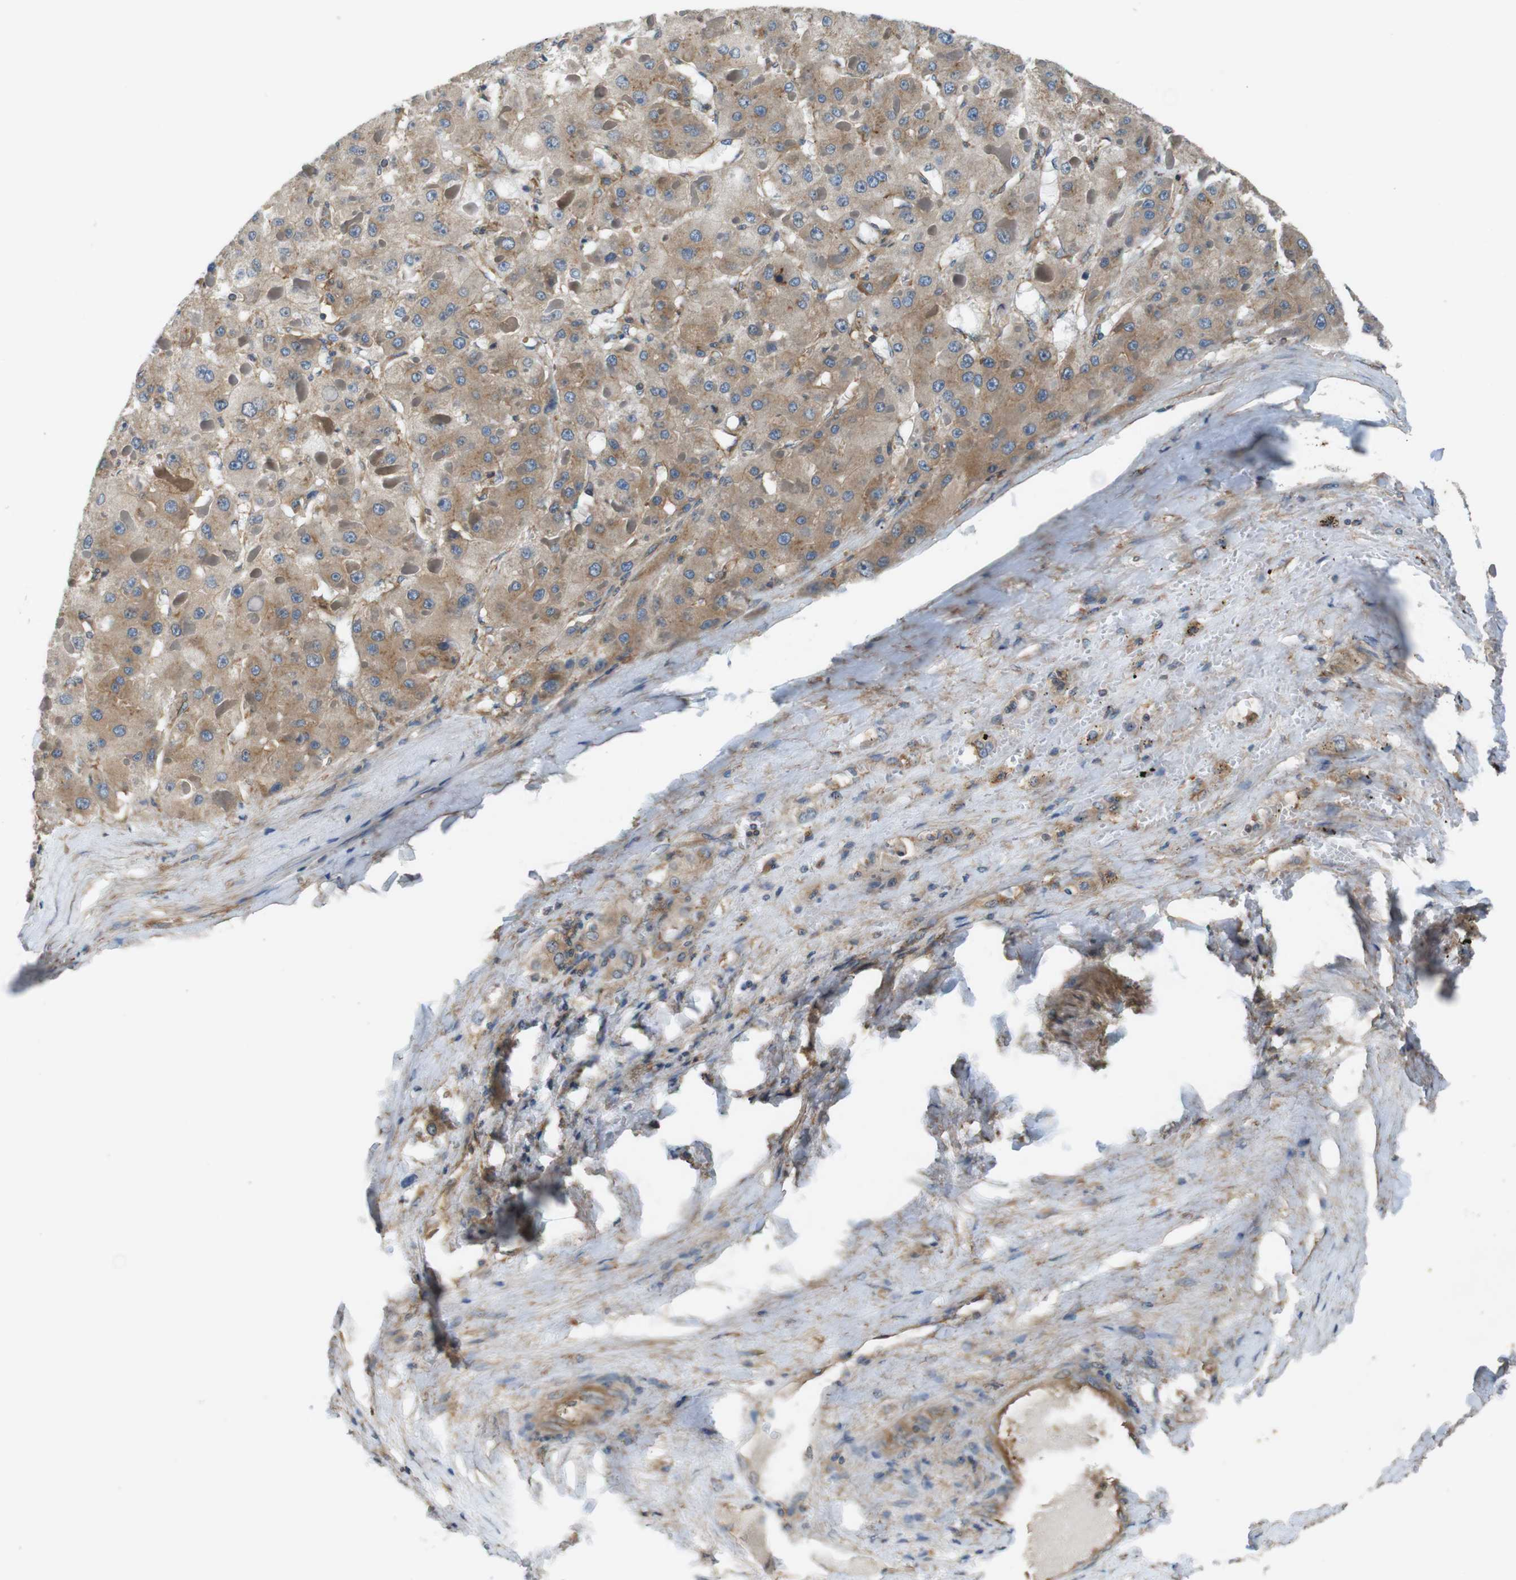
{"staining": {"intensity": "moderate", "quantity": ">75%", "location": "cytoplasmic/membranous"}, "tissue": "liver cancer", "cell_type": "Tumor cells", "image_type": "cancer", "snomed": [{"axis": "morphology", "description": "Carcinoma, Hepatocellular, NOS"}, {"axis": "topography", "description": "Liver"}], "caption": "This is a photomicrograph of immunohistochemistry (IHC) staining of hepatocellular carcinoma (liver), which shows moderate positivity in the cytoplasmic/membranous of tumor cells.", "gene": "DCTN1", "patient": {"sex": "female", "age": 73}}